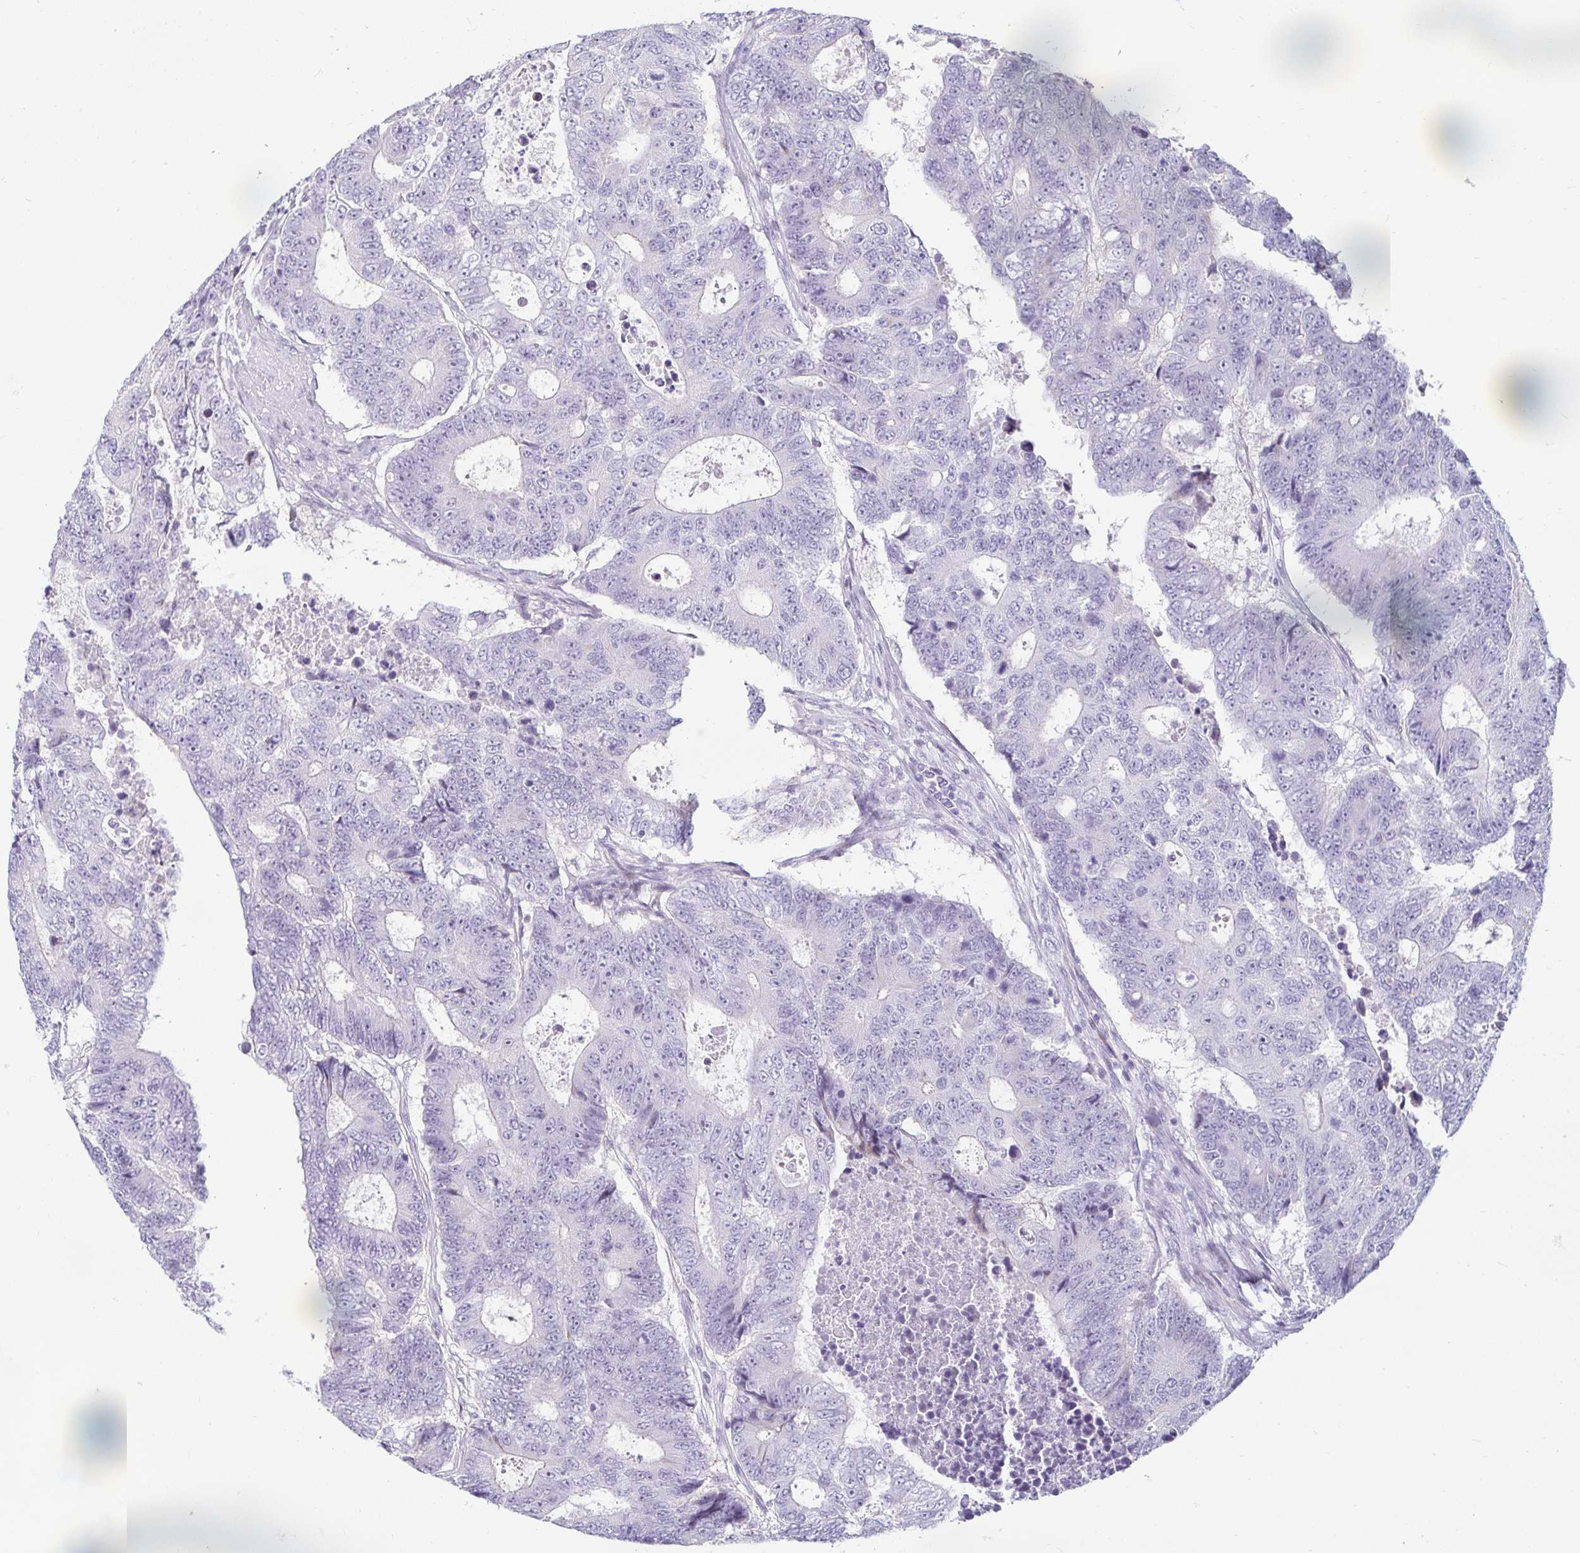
{"staining": {"intensity": "negative", "quantity": "none", "location": "none"}, "tissue": "colorectal cancer", "cell_type": "Tumor cells", "image_type": "cancer", "snomed": [{"axis": "morphology", "description": "Adenocarcinoma, NOS"}, {"axis": "topography", "description": "Colon"}], "caption": "Human colorectal cancer stained for a protein using immunohistochemistry shows no expression in tumor cells.", "gene": "CR2", "patient": {"sex": "female", "age": 48}}